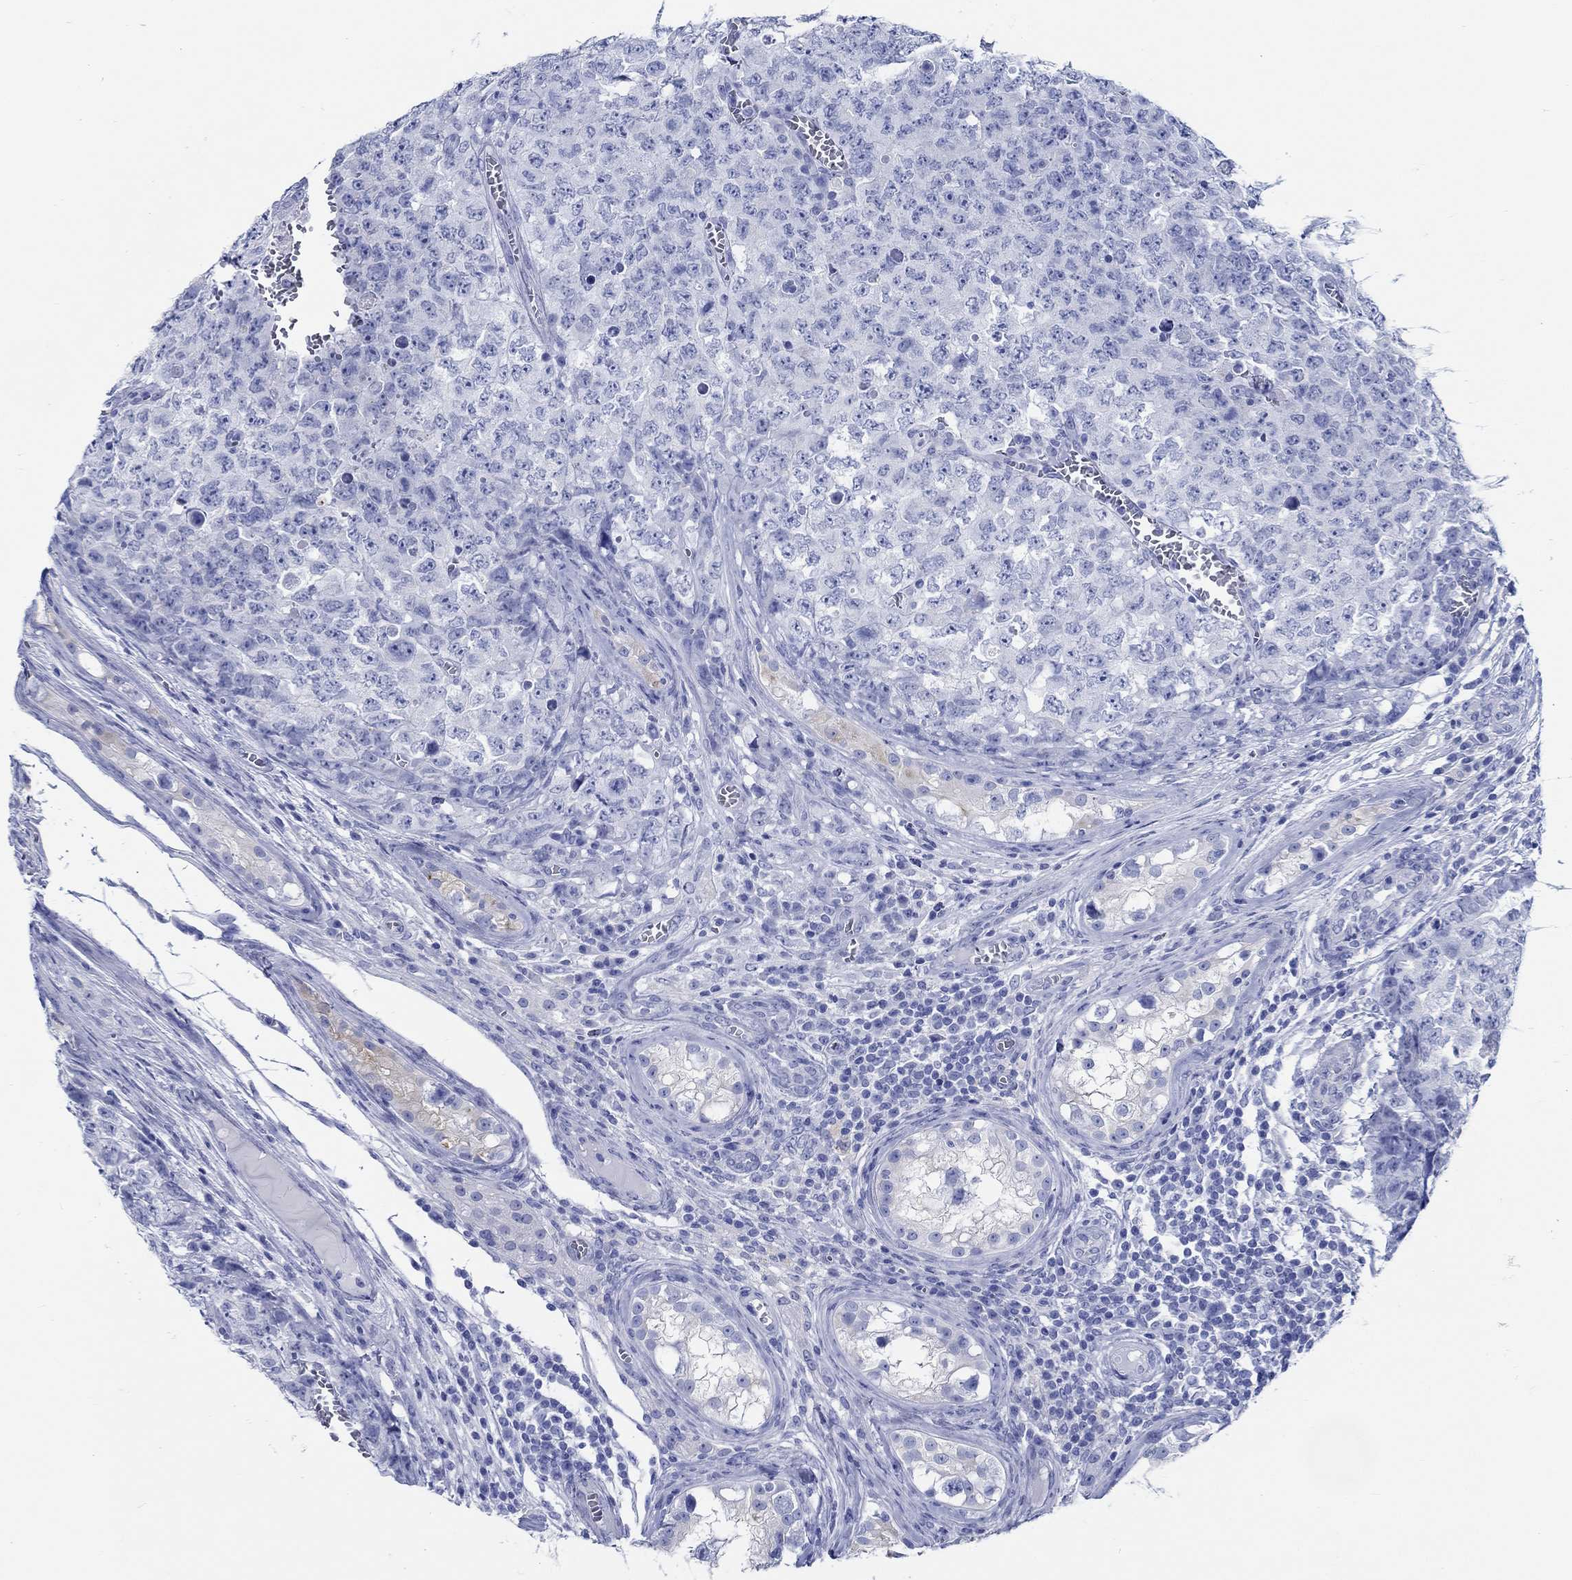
{"staining": {"intensity": "negative", "quantity": "none", "location": "none"}, "tissue": "testis cancer", "cell_type": "Tumor cells", "image_type": "cancer", "snomed": [{"axis": "morphology", "description": "Carcinoma, Embryonal, NOS"}, {"axis": "topography", "description": "Testis"}], "caption": "Tumor cells show no significant protein expression in testis cancer (embryonal carcinoma). (Brightfield microscopy of DAB (3,3'-diaminobenzidine) immunohistochemistry at high magnification).", "gene": "RD3L", "patient": {"sex": "male", "age": 23}}